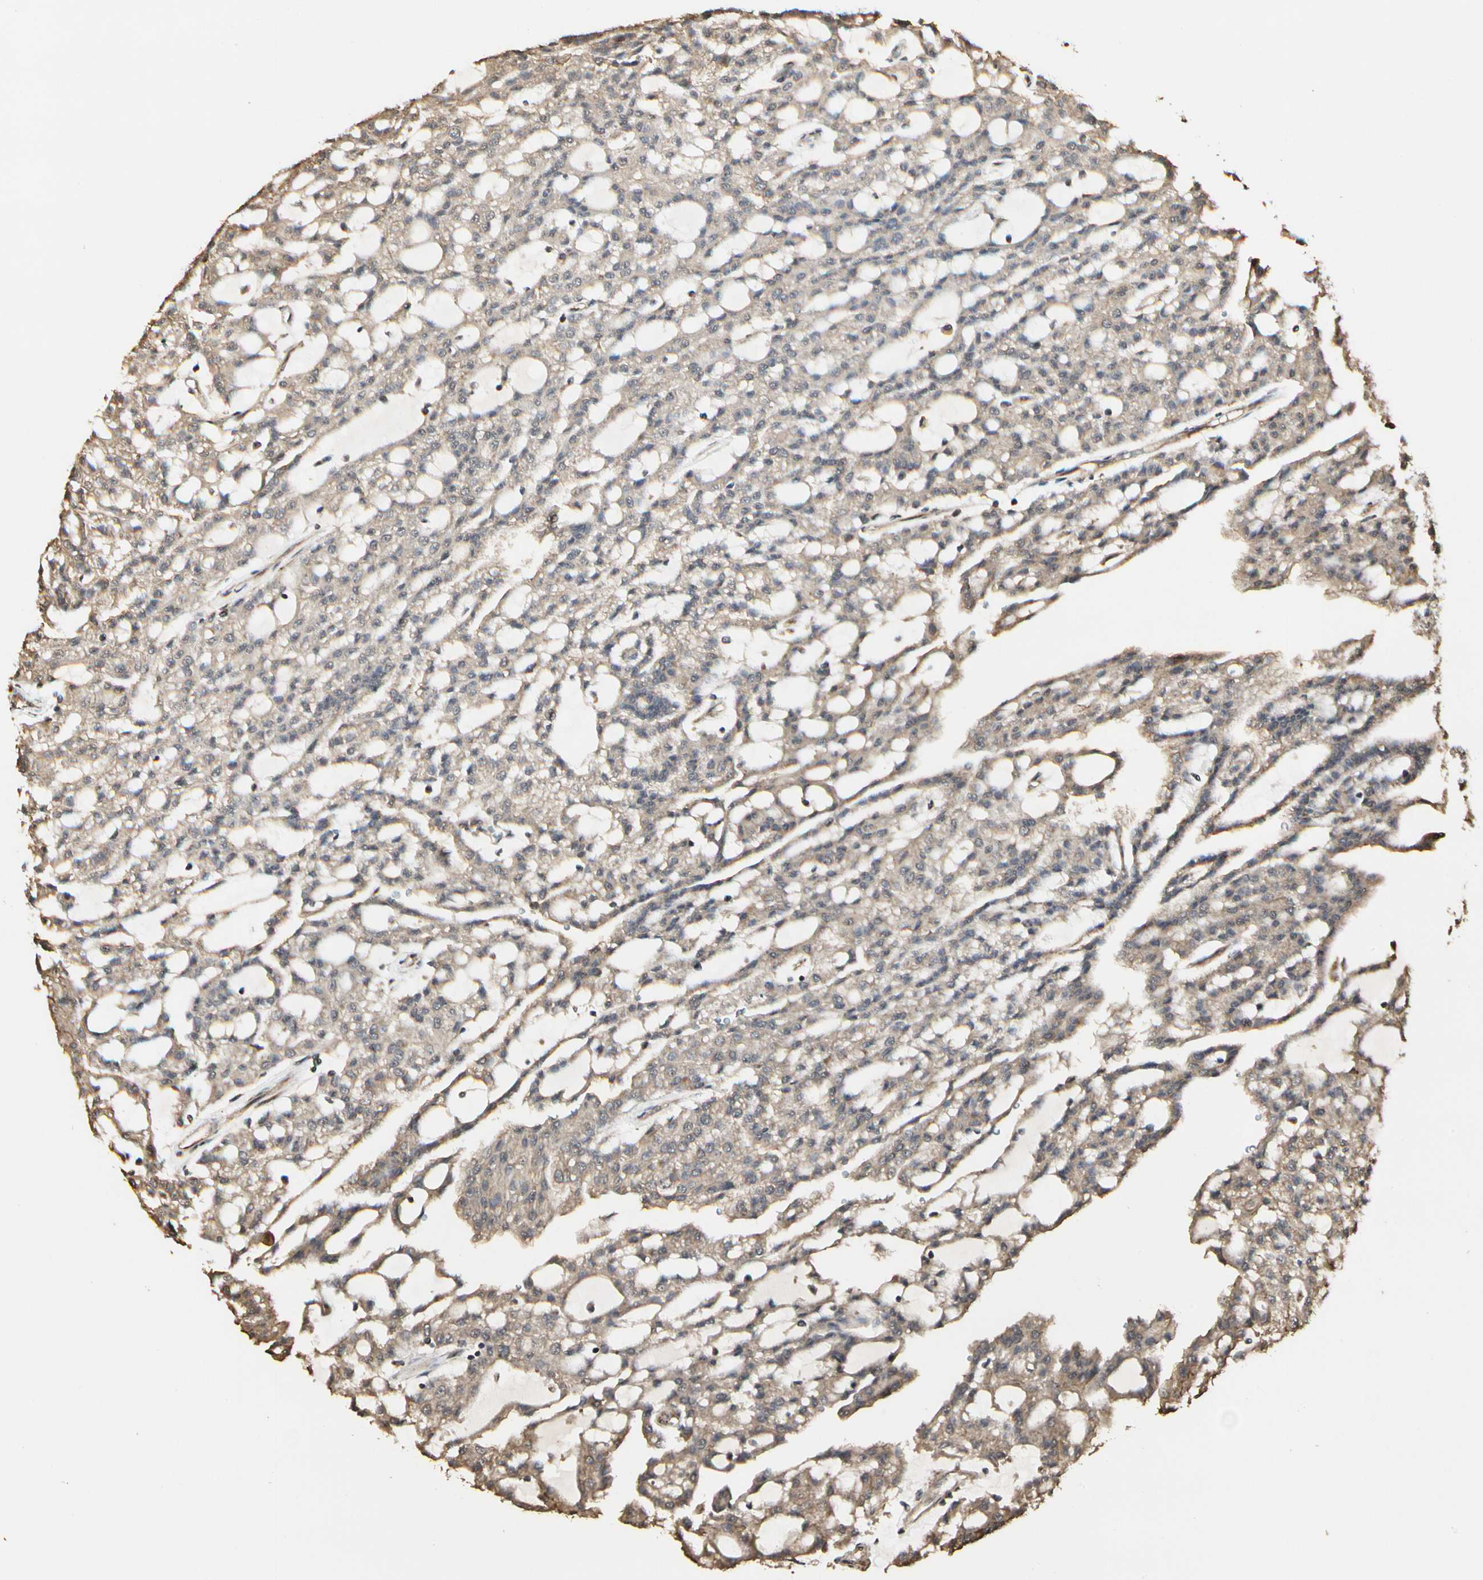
{"staining": {"intensity": "weak", "quantity": ">75%", "location": "cytoplasmic/membranous"}, "tissue": "renal cancer", "cell_type": "Tumor cells", "image_type": "cancer", "snomed": [{"axis": "morphology", "description": "Adenocarcinoma, NOS"}, {"axis": "topography", "description": "Kidney"}], "caption": "The histopathology image shows immunohistochemical staining of renal adenocarcinoma. There is weak cytoplasmic/membranous staining is present in approximately >75% of tumor cells.", "gene": "TAOK1", "patient": {"sex": "male", "age": 63}}